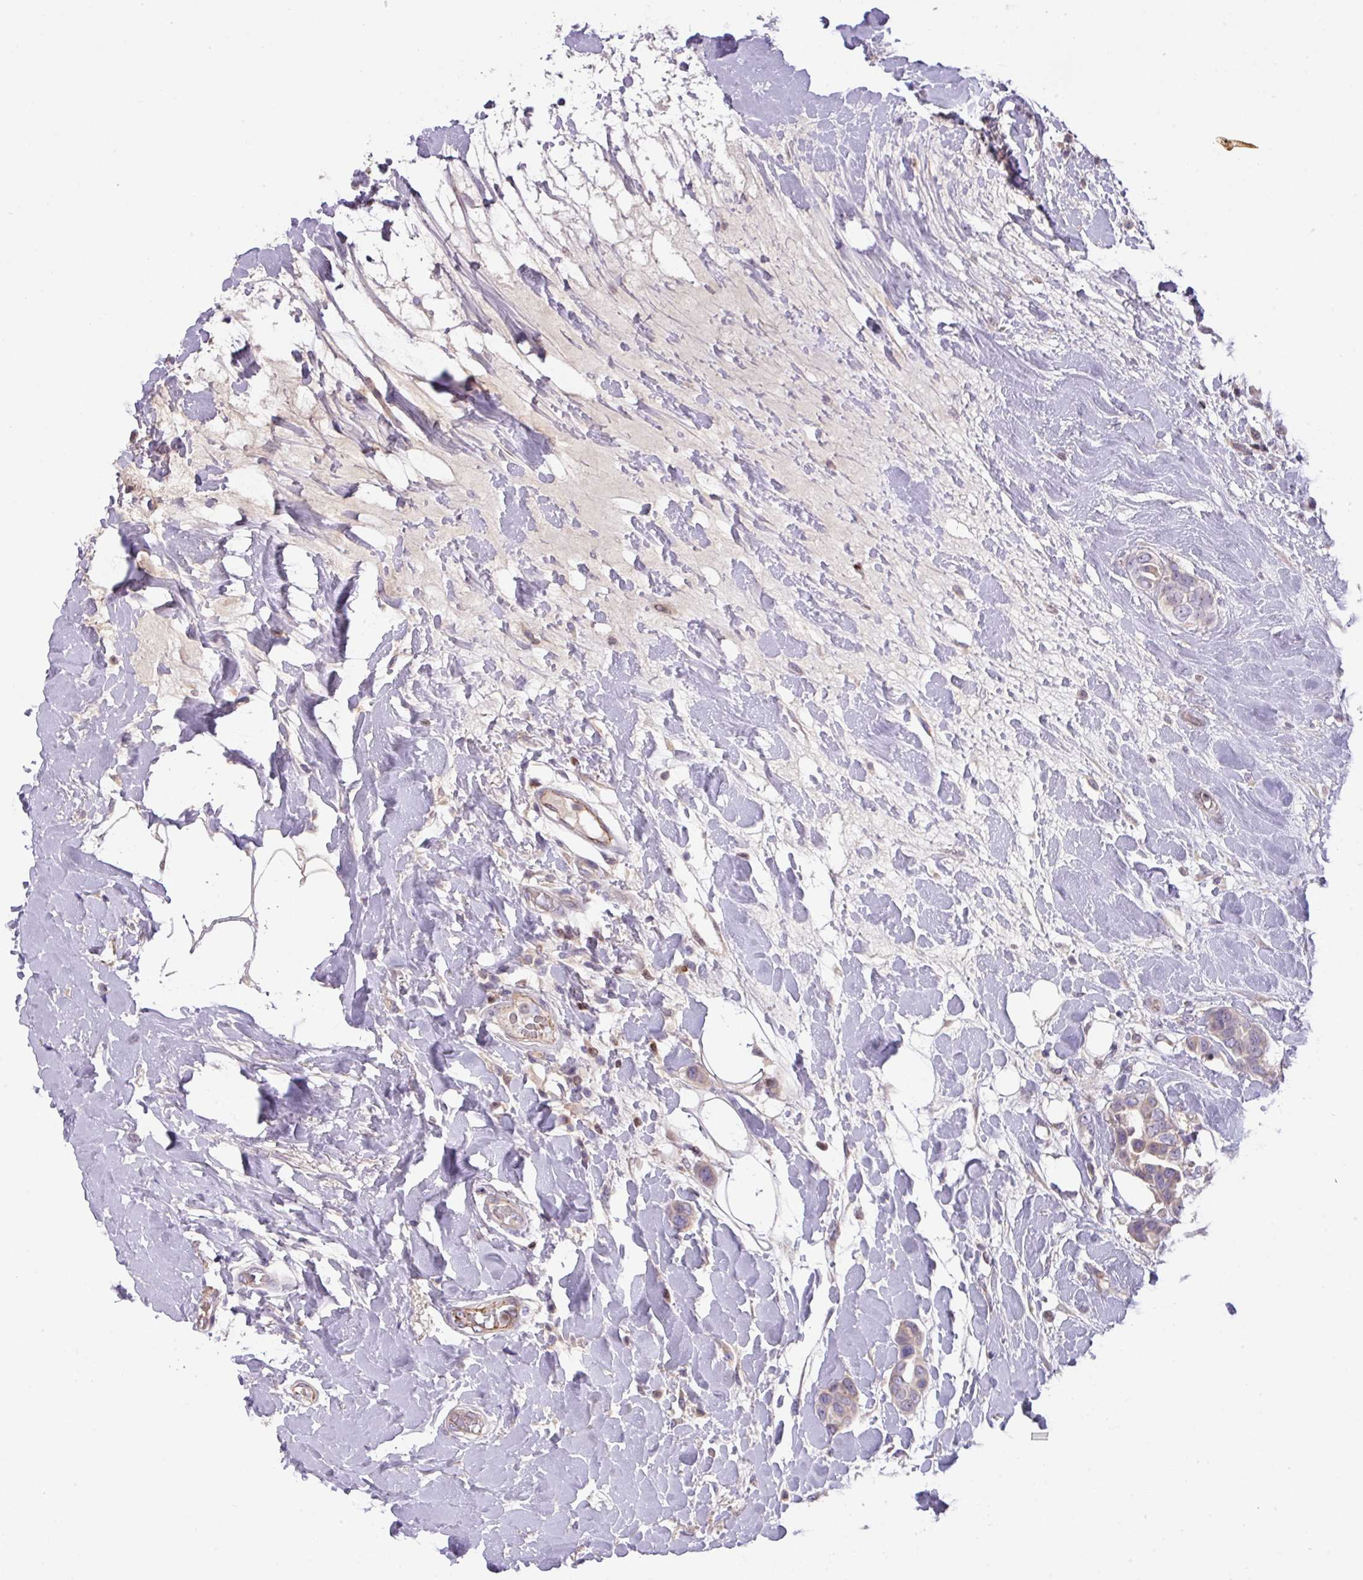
{"staining": {"intensity": "weak", "quantity": "<25%", "location": "cytoplasmic/membranous"}, "tissue": "breast cancer", "cell_type": "Tumor cells", "image_type": "cancer", "snomed": [{"axis": "morphology", "description": "Lobular carcinoma"}, {"axis": "topography", "description": "Breast"}], "caption": "Immunohistochemistry of breast lobular carcinoma demonstrates no positivity in tumor cells.", "gene": "ZNF394", "patient": {"sex": "female", "age": 51}}